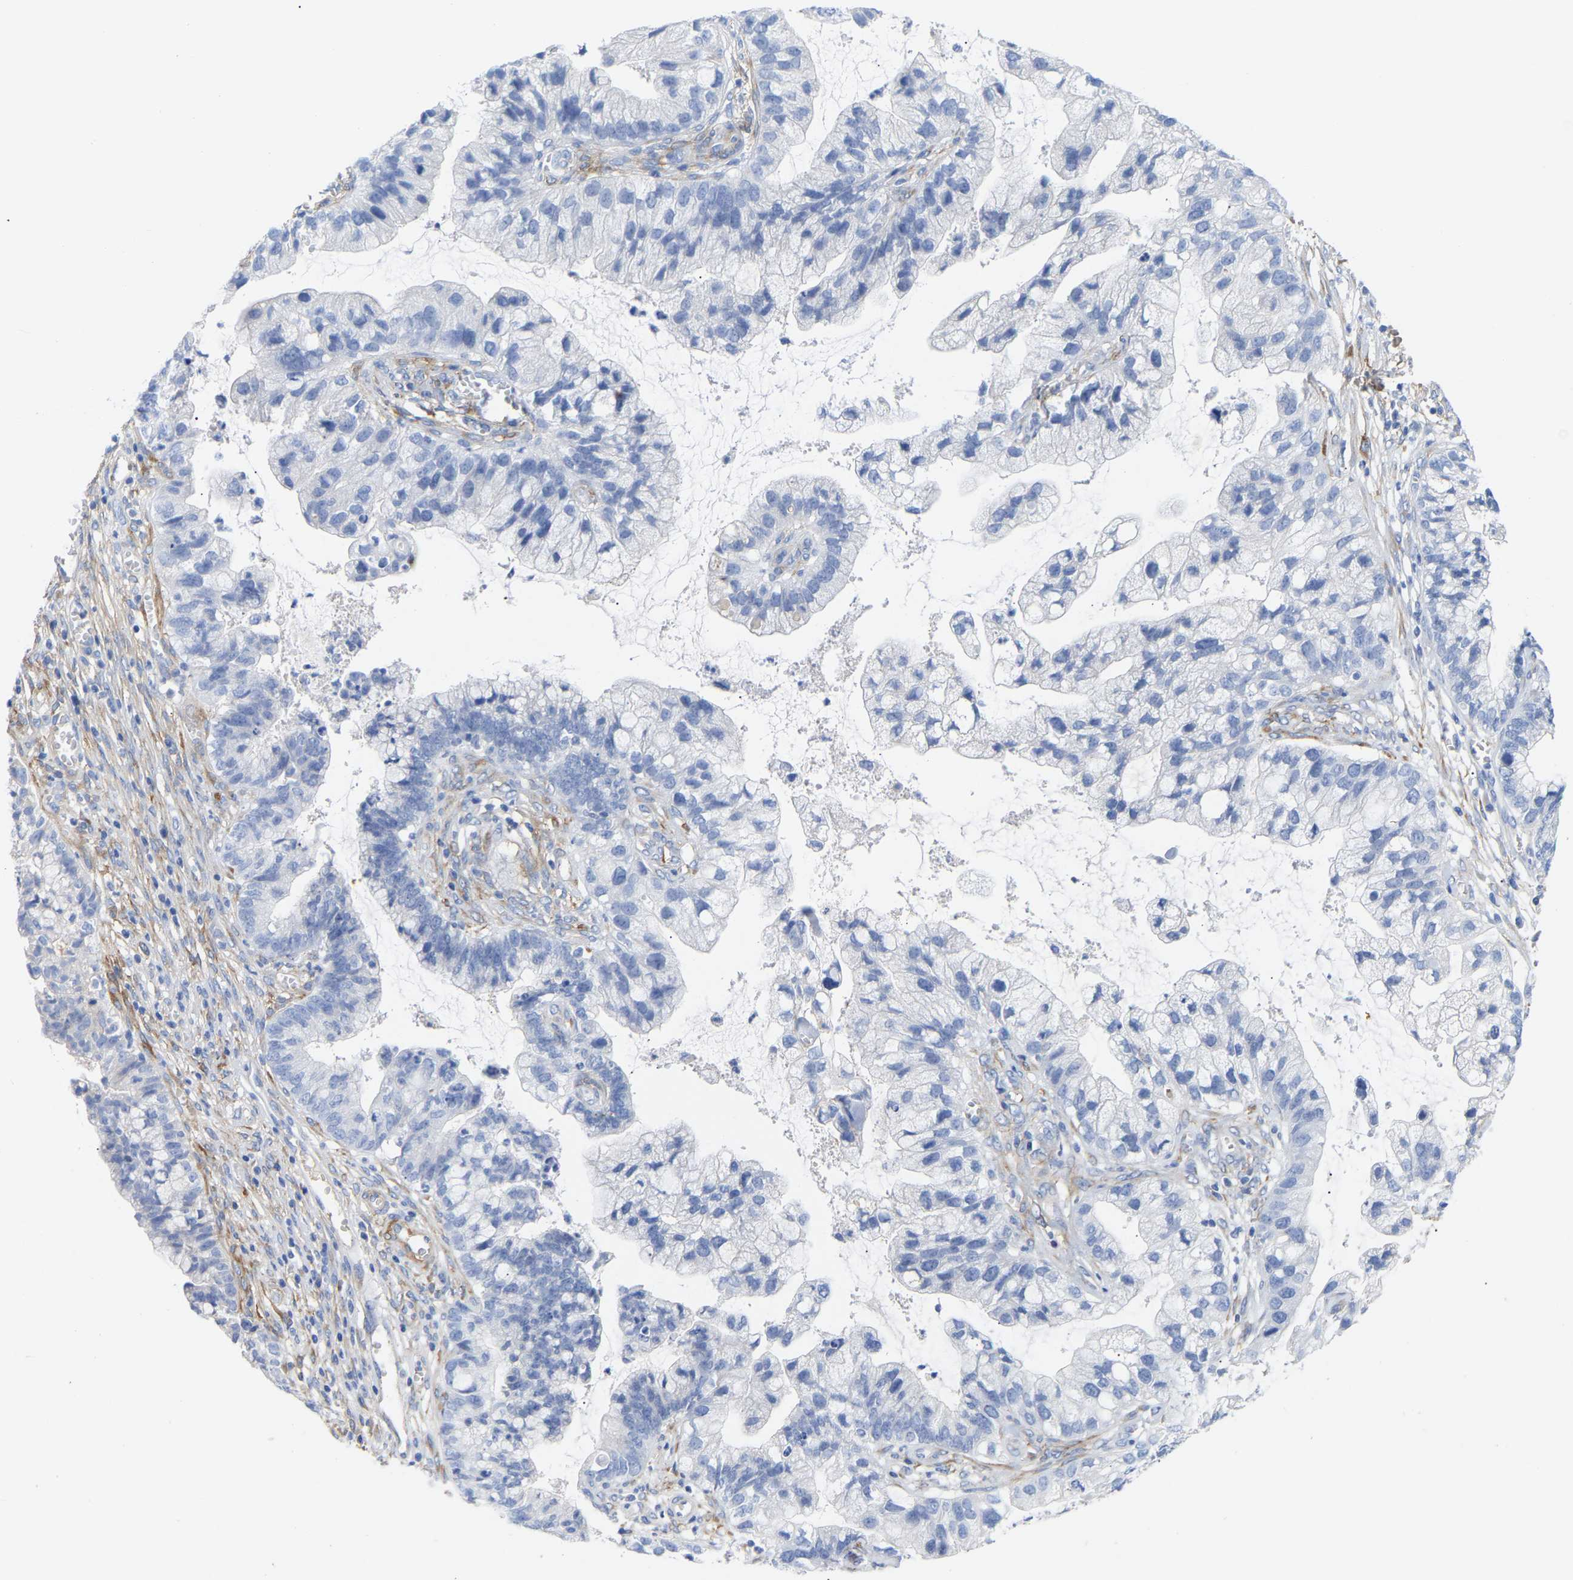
{"staining": {"intensity": "negative", "quantity": "none", "location": "none"}, "tissue": "cervical cancer", "cell_type": "Tumor cells", "image_type": "cancer", "snomed": [{"axis": "morphology", "description": "Adenocarcinoma, NOS"}, {"axis": "topography", "description": "Cervix"}], "caption": "There is no significant positivity in tumor cells of cervical cancer. (Stains: DAB (3,3'-diaminobenzidine) immunohistochemistry with hematoxylin counter stain, Microscopy: brightfield microscopy at high magnification).", "gene": "AMPH", "patient": {"sex": "female", "age": 44}}